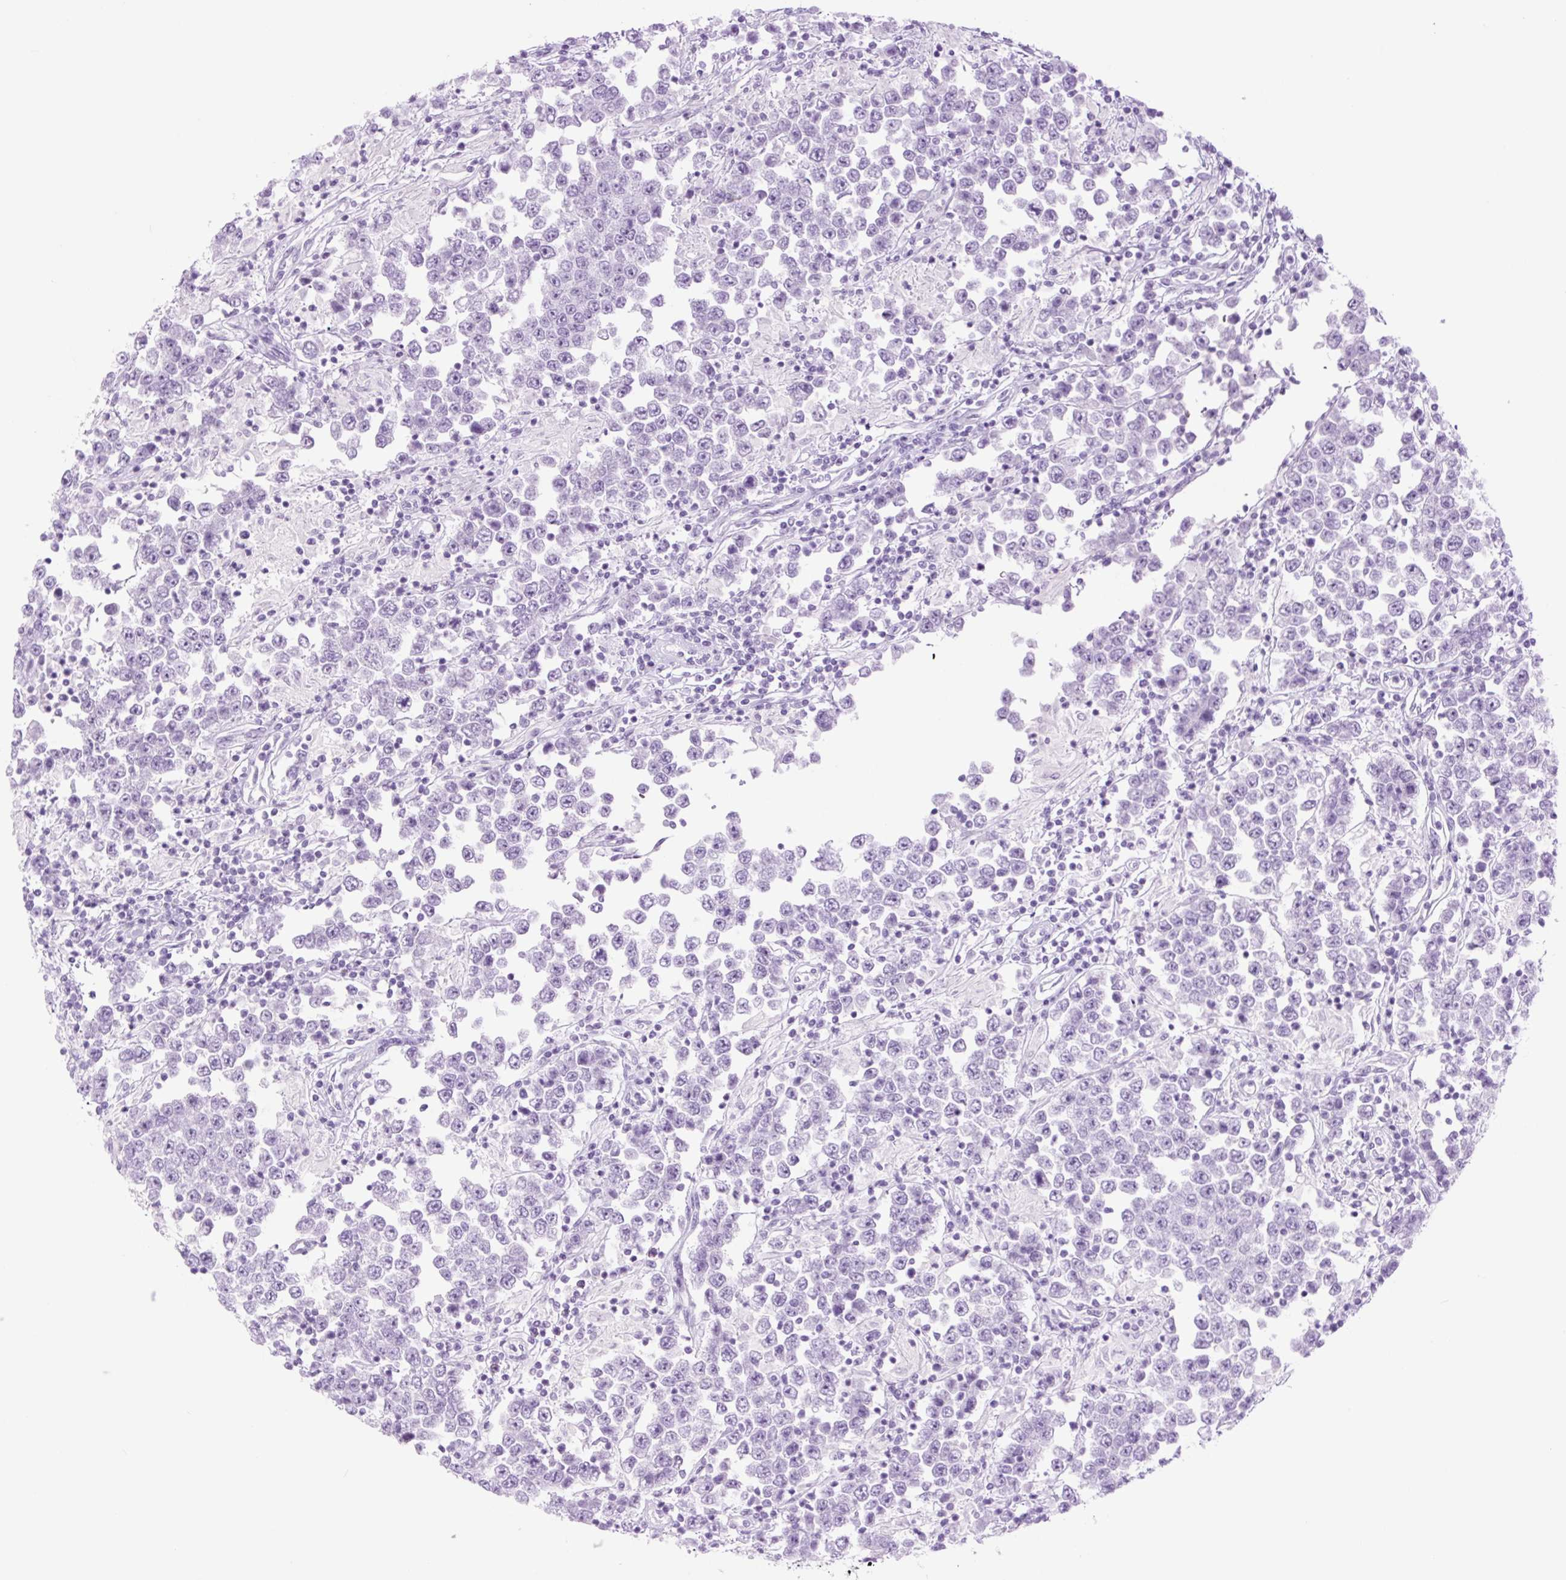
{"staining": {"intensity": "negative", "quantity": "none", "location": "none"}, "tissue": "testis cancer", "cell_type": "Tumor cells", "image_type": "cancer", "snomed": [{"axis": "morphology", "description": "Normal tissue, NOS"}, {"axis": "morphology", "description": "Urothelial carcinoma, High grade"}, {"axis": "morphology", "description": "Seminoma, NOS"}, {"axis": "morphology", "description": "Carcinoma, Embryonal, NOS"}, {"axis": "topography", "description": "Urinary bladder"}, {"axis": "topography", "description": "Testis"}], "caption": "Tumor cells show no significant staining in testis cancer (embryonal carcinoma). The staining was performed using DAB to visualize the protein expression in brown, while the nuclei were stained in blue with hematoxylin (Magnification: 20x).", "gene": "TFF2", "patient": {"sex": "male", "age": 41}}